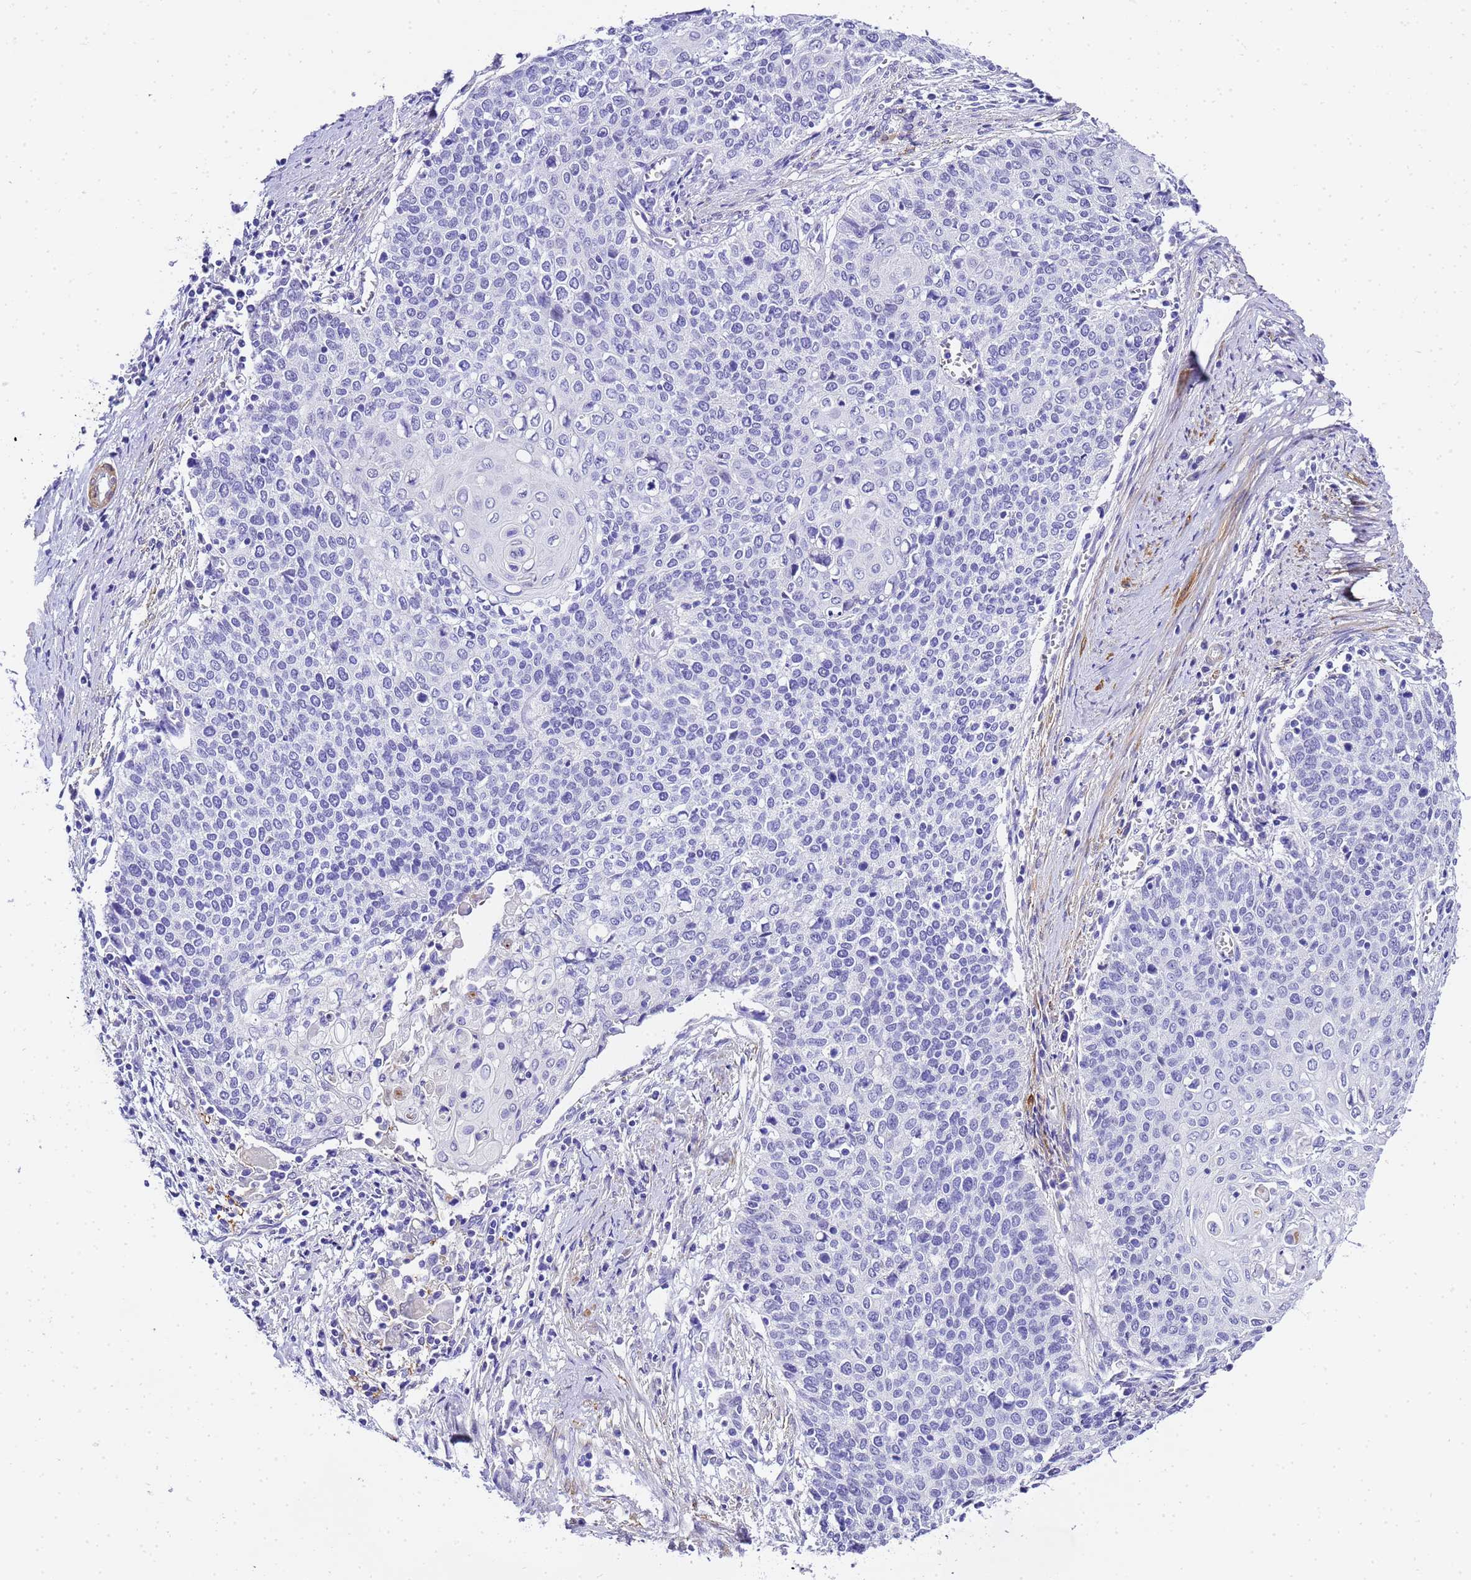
{"staining": {"intensity": "negative", "quantity": "none", "location": "none"}, "tissue": "cervical cancer", "cell_type": "Tumor cells", "image_type": "cancer", "snomed": [{"axis": "morphology", "description": "Squamous cell carcinoma, NOS"}, {"axis": "topography", "description": "Cervix"}], "caption": "Tumor cells are negative for protein expression in human squamous cell carcinoma (cervical).", "gene": "HSPB6", "patient": {"sex": "female", "age": 39}}